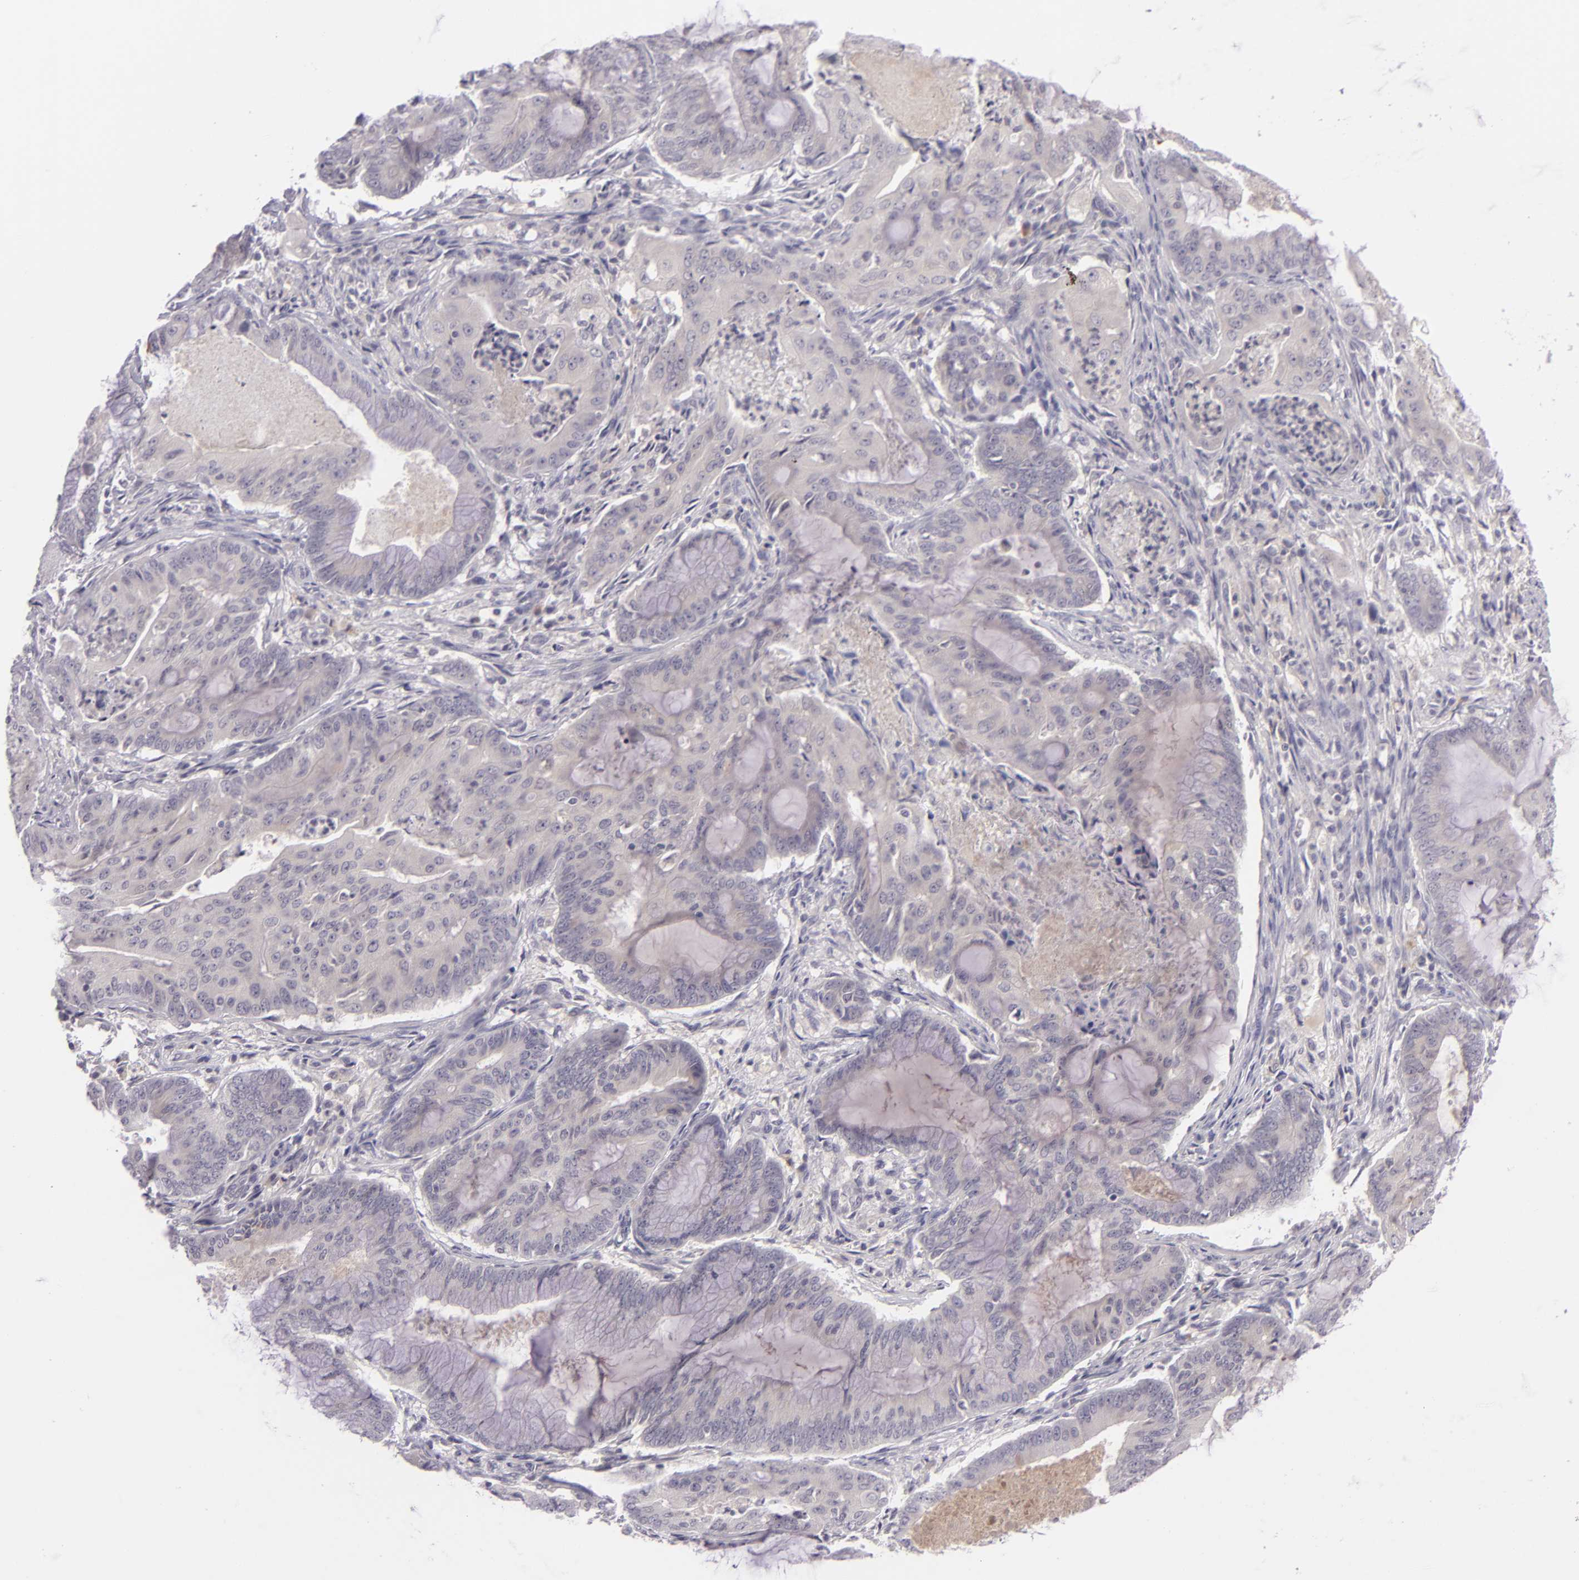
{"staining": {"intensity": "weak", "quantity": ">75%", "location": "cytoplasmic/membranous"}, "tissue": "endometrial cancer", "cell_type": "Tumor cells", "image_type": "cancer", "snomed": [{"axis": "morphology", "description": "Adenocarcinoma, NOS"}, {"axis": "topography", "description": "Endometrium"}], "caption": "Endometrial cancer stained for a protein (brown) displays weak cytoplasmic/membranous positive staining in about >75% of tumor cells.", "gene": "DAG1", "patient": {"sex": "female", "age": 63}}